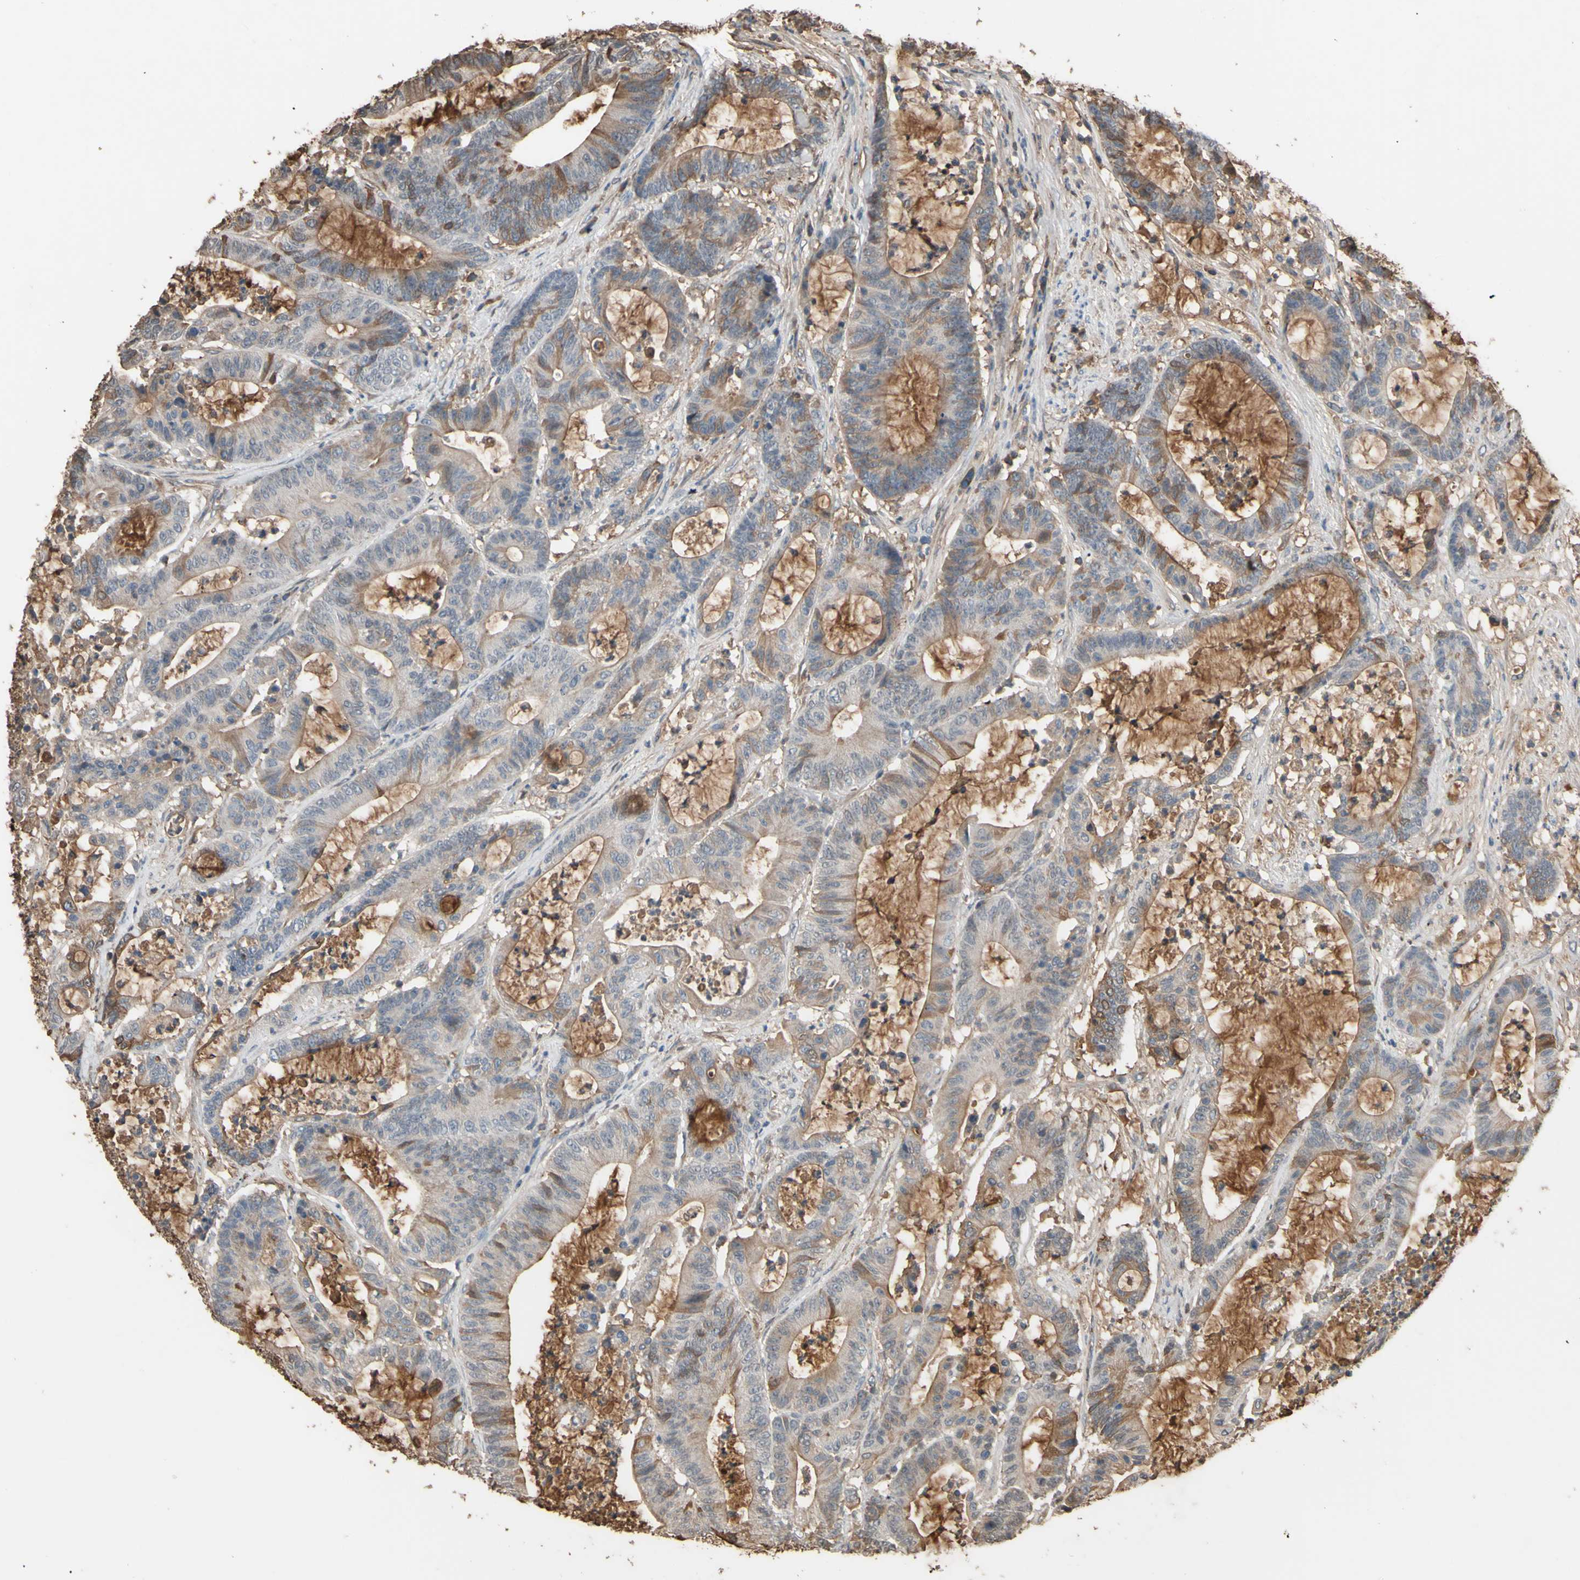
{"staining": {"intensity": "moderate", "quantity": "<25%", "location": "cytoplasmic/membranous"}, "tissue": "colorectal cancer", "cell_type": "Tumor cells", "image_type": "cancer", "snomed": [{"axis": "morphology", "description": "Adenocarcinoma, NOS"}, {"axis": "topography", "description": "Colon"}], "caption": "A low amount of moderate cytoplasmic/membranous staining is identified in about <25% of tumor cells in colorectal cancer tissue.", "gene": "PTGDS", "patient": {"sex": "female", "age": 84}}